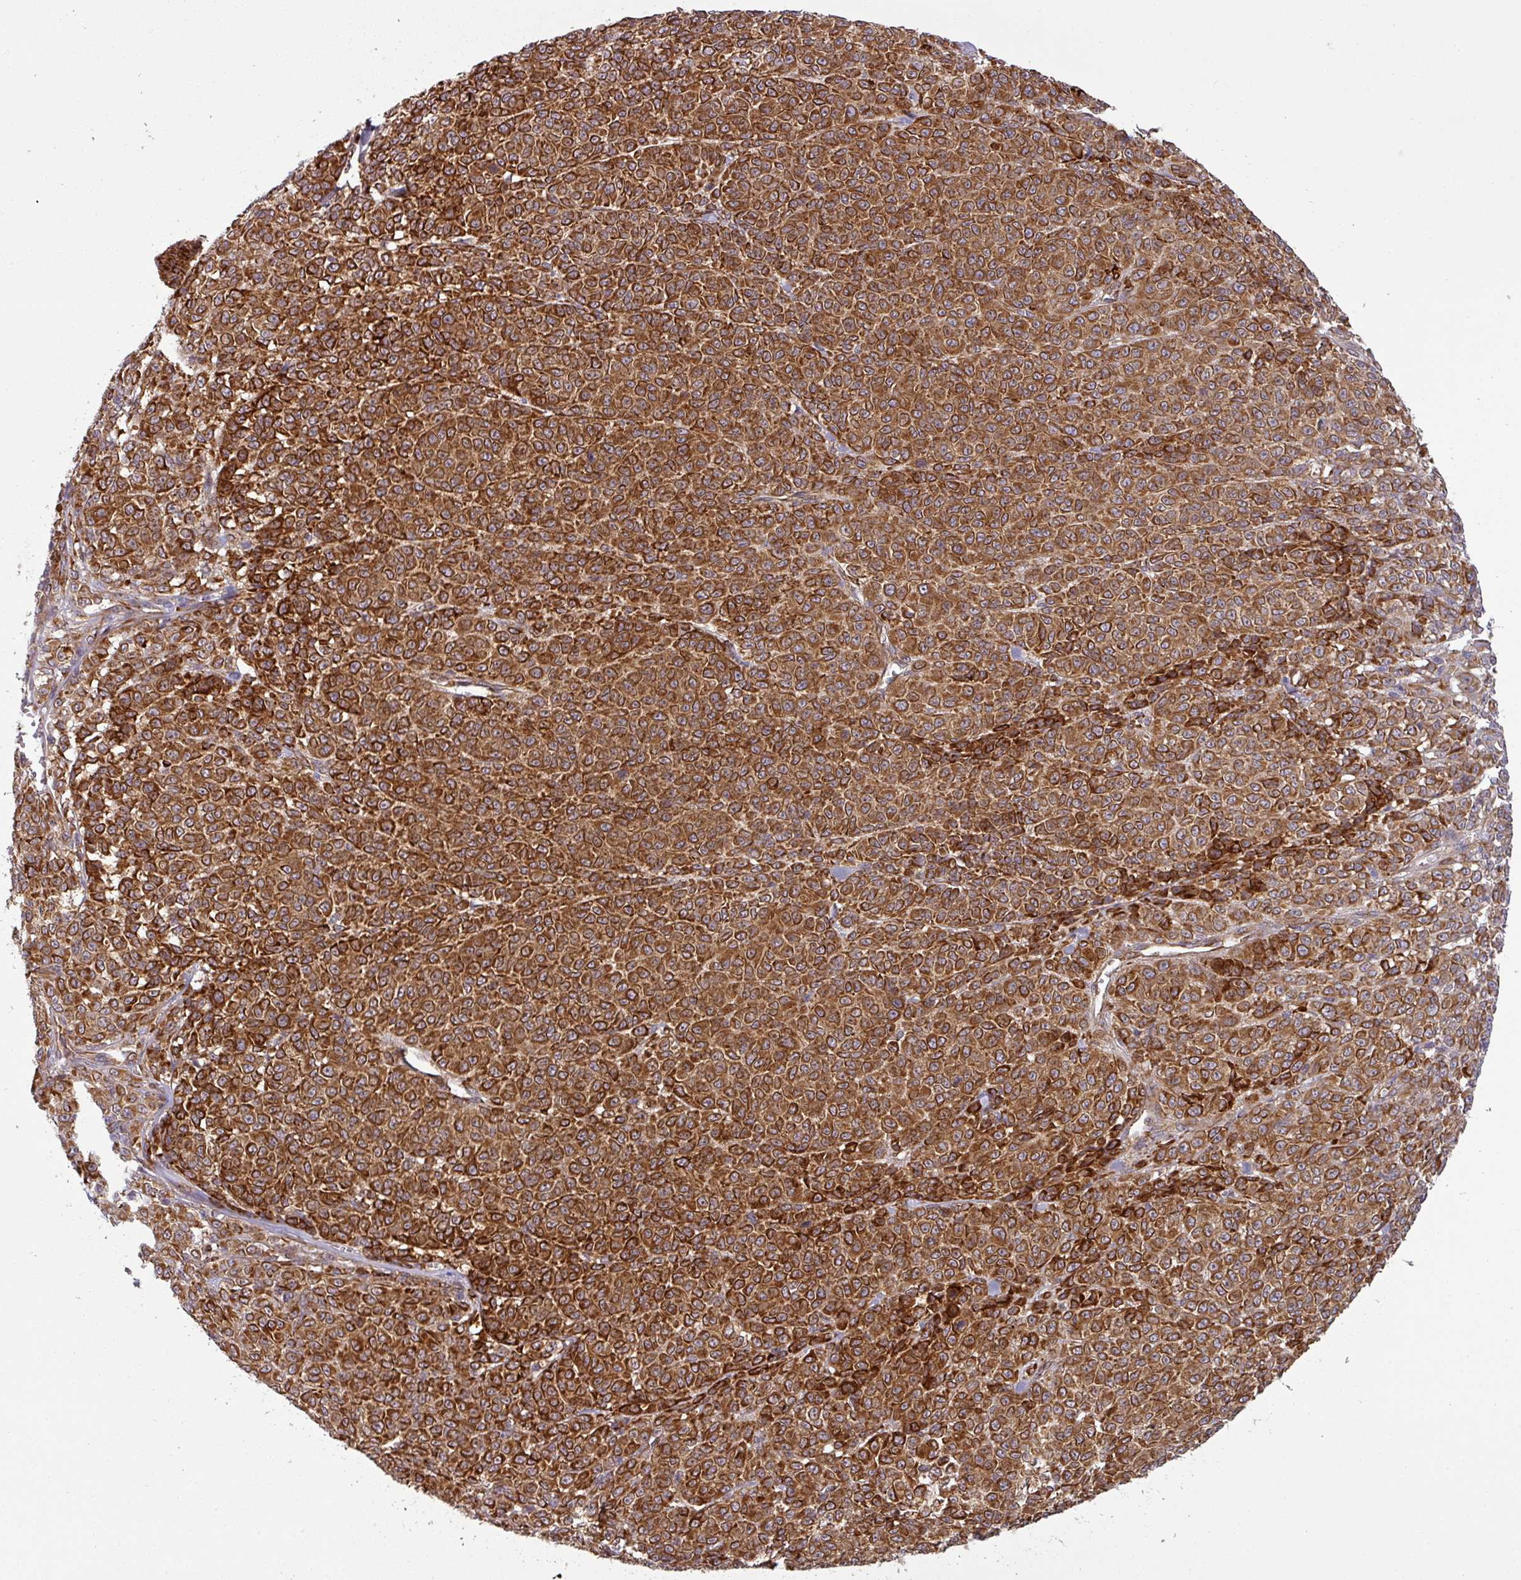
{"staining": {"intensity": "strong", "quantity": ">75%", "location": "cytoplasmic/membranous"}, "tissue": "melanoma", "cell_type": "Tumor cells", "image_type": "cancer", "snomed": [{"axis": "morphology", "description": "Normal tissue, NOS"}, {"axis": "morphology", "description": "Malignant melanoma, NOS"}, {"axis": "topography", "description": "Skin"}], "caption": "There is high levels of strong cytoplasmic/membranous staining in tumor cells of malignant melanoma, as demonstrated by immunohistochemical staining (brown color).", "gene": "ART1", "patient": {"sex": "female", "age": 34}}